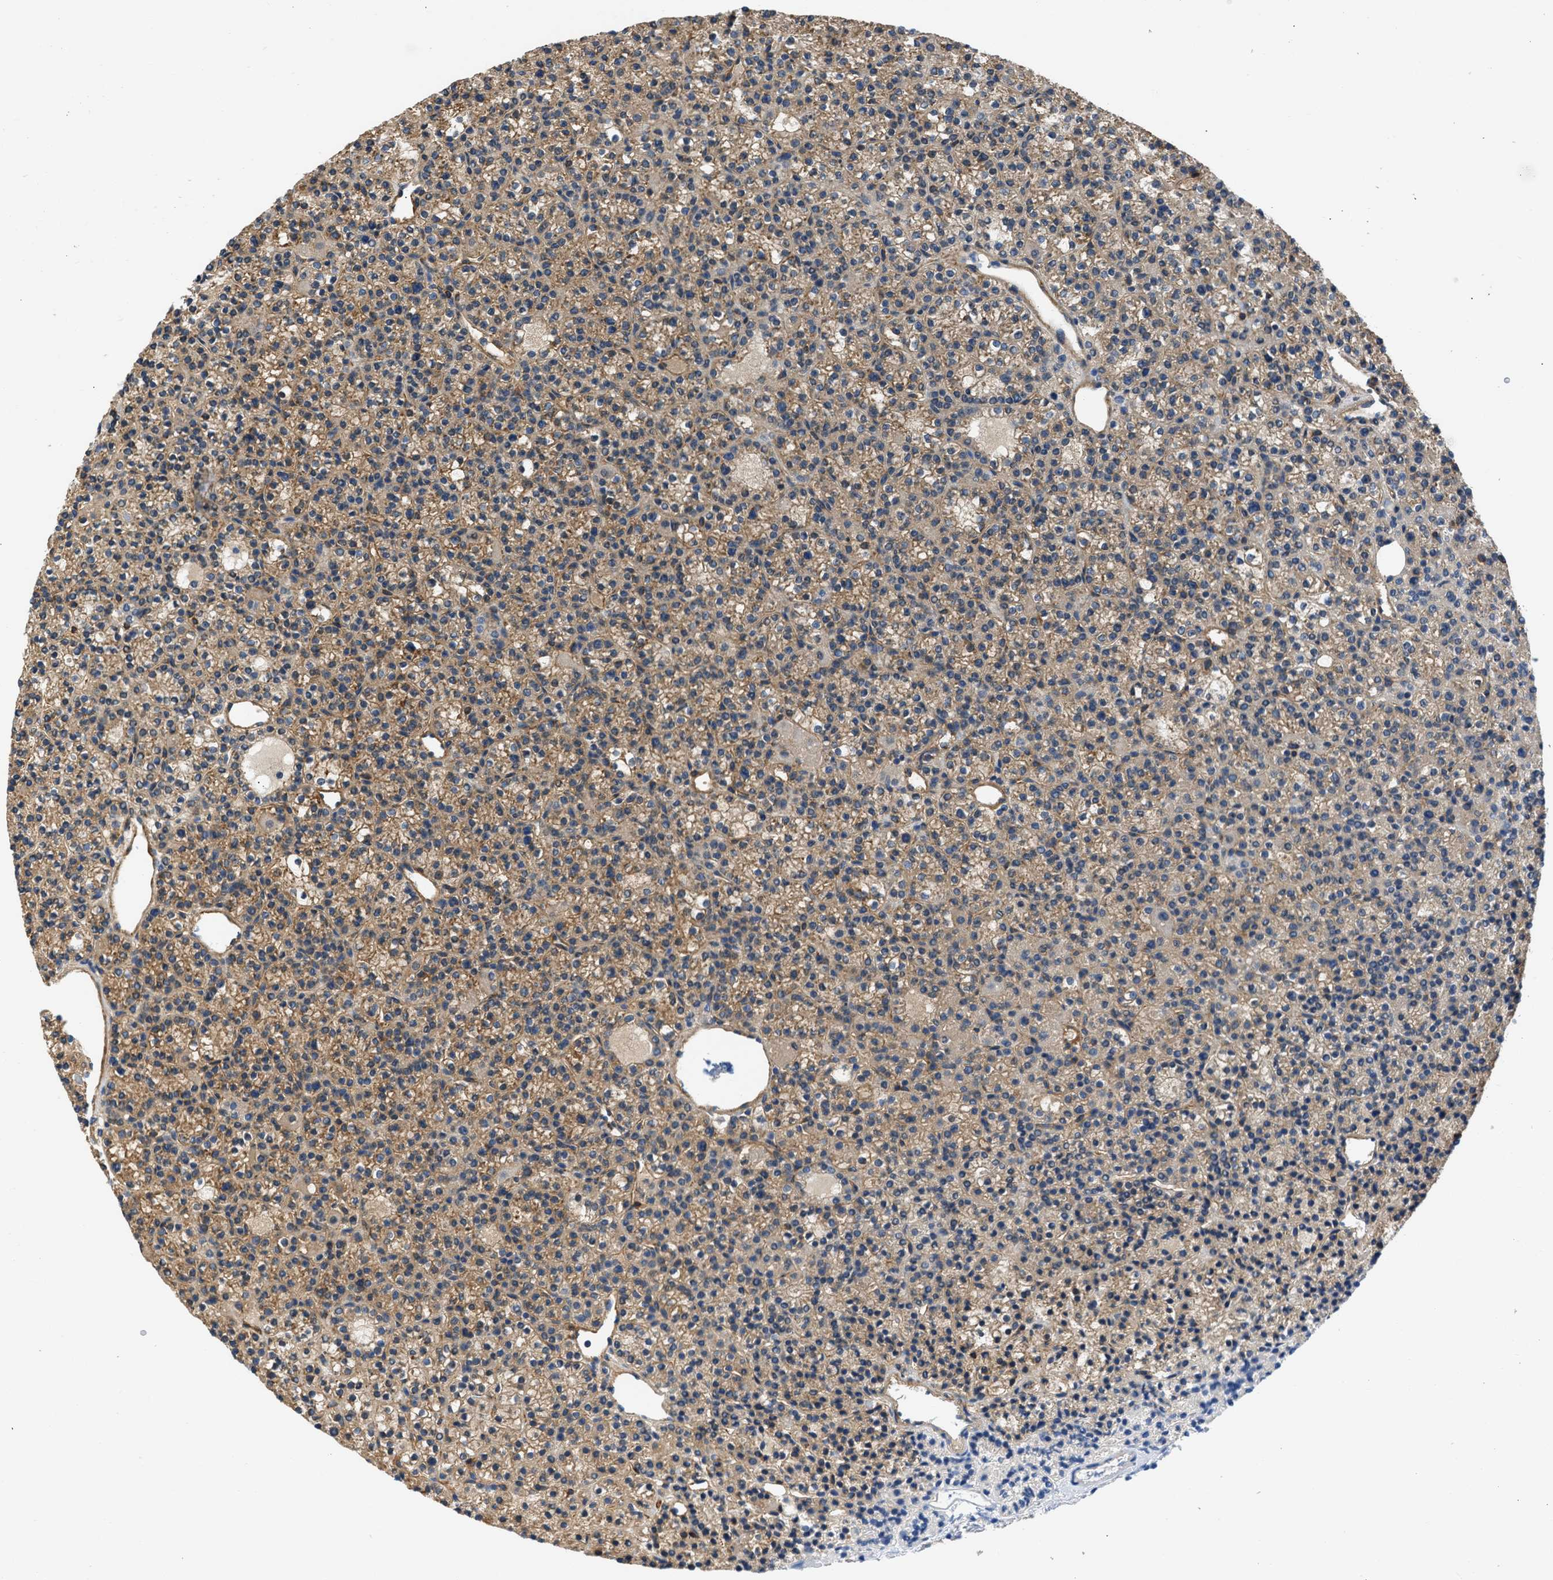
{"staining": {"intensity": "moderate", "quantity": "25%-75%", "location": "cytoplasmic/membranous"}, "tissue": "parathyroid gland", "cell_type": "Glandular cells", "image_type": "normal", "snomed": [{"axis": "morphology", "description": "Normal tissue, NOS"}, {"axis": "morphology", "description": "Adenoma, NOS"}, {"axis": "topography", "description": "Parathyroid gland"}], "caption": "This image demonstrates benign parathyroid gland stained with IHC to label a protein in brown. The cytoplasmic/membranous of glandular cells show moderate positivity for the protein. Nuclei are counter-stained blue.", "gene": "SEPTIN2", "patient": {"sex": "female", "age": 64}}